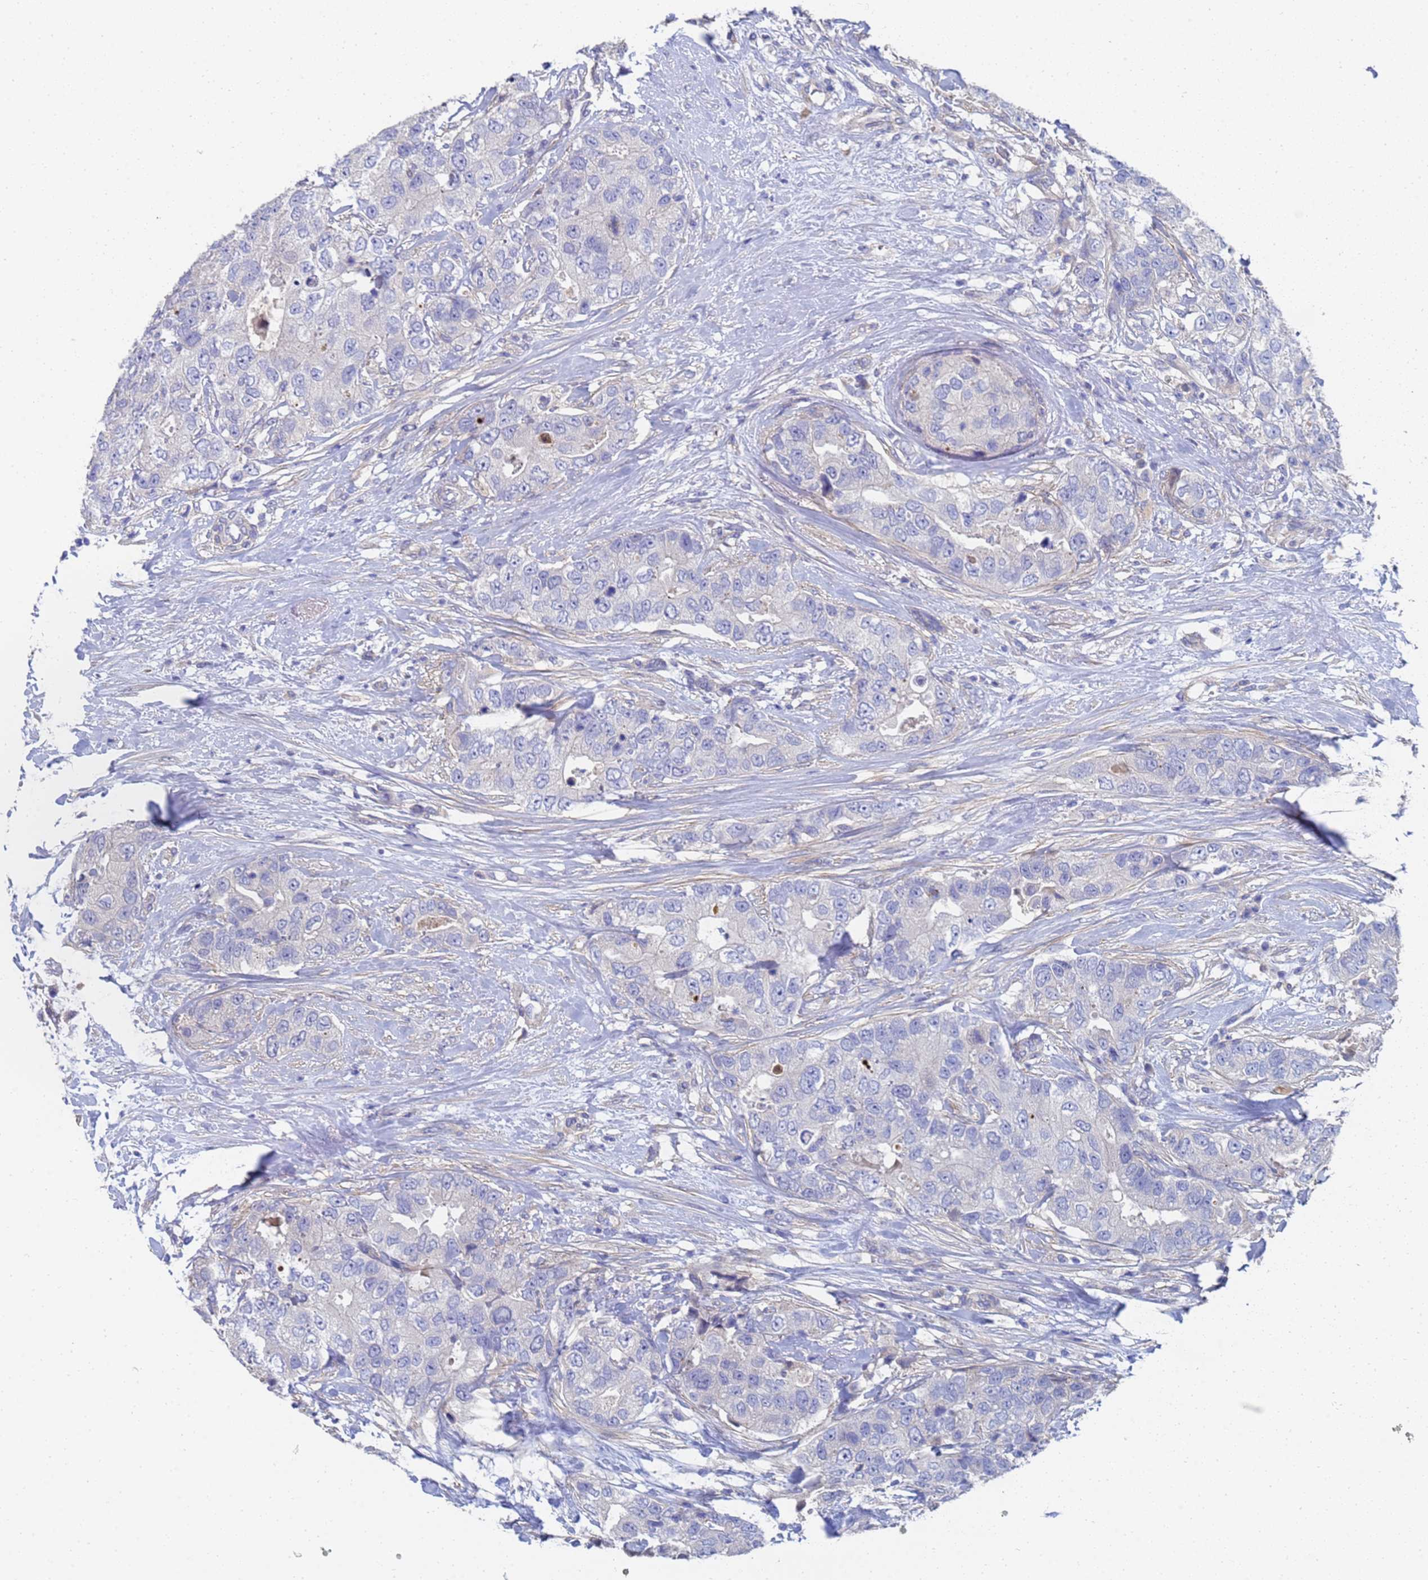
{"staining": {"intensity": "negative", "quantity": "none", "location": "none"}, "tissue": "breast cancer", "cell_type": "Tumor cells", "image_type": "cancer", "snomed": [{"axis": "morphology", "description": "Duct carcinoma"}, {"axis": "topography", "description": "Breast"}], "caption": "High magnification brightfield microscopy of breast cancer (invasive ductal carcinoma) stained with DAB (brown) and counterstained with hematoxylin (blue): tumor cells show no significant staining.", "gene": "LBX2", "patient": {"sex": "female", "age": 62}}